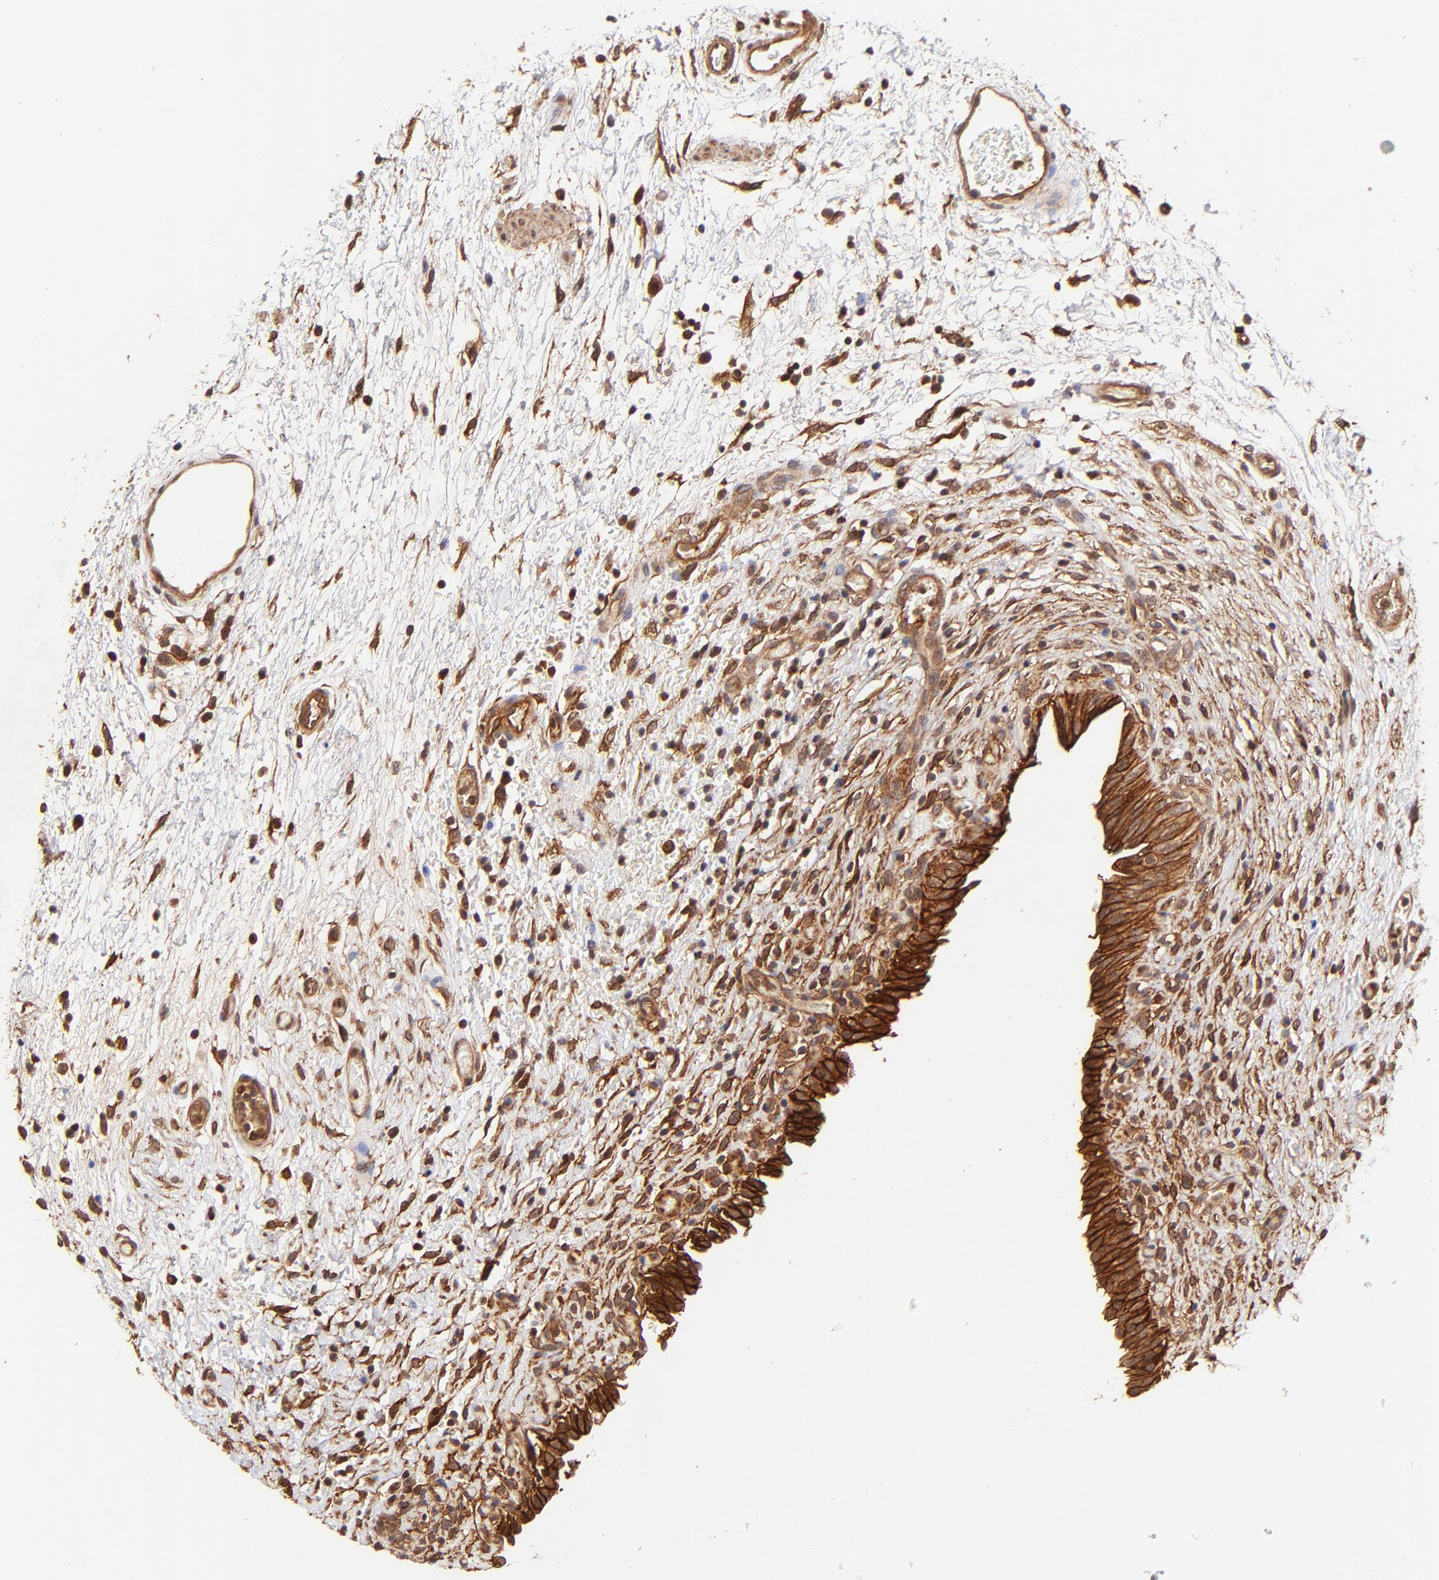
{"staining": {"intensity": "strong", "quantity": ">75%", "location": "cytoplasmic/membranous"}, "tissue": "urinary bladder", "cell_type": "Urothelial cells", "image_type": "normal", "snomed": [{"axis": "morphology", "description": "Normal tissue, NOS"}, {"axis": "topography", "description": "Urinary bladder"}], "caption": "Immunohistochemistry (DAB (3,3'-diaminobenzidine)) staining of normal human urinary bladder exhibits strong cytoplasmic/membranous protein positivity in approximately >75% of urothelial cells.", "gene": "ITGB1", "patient": {"sex": "male", "age": 51}}